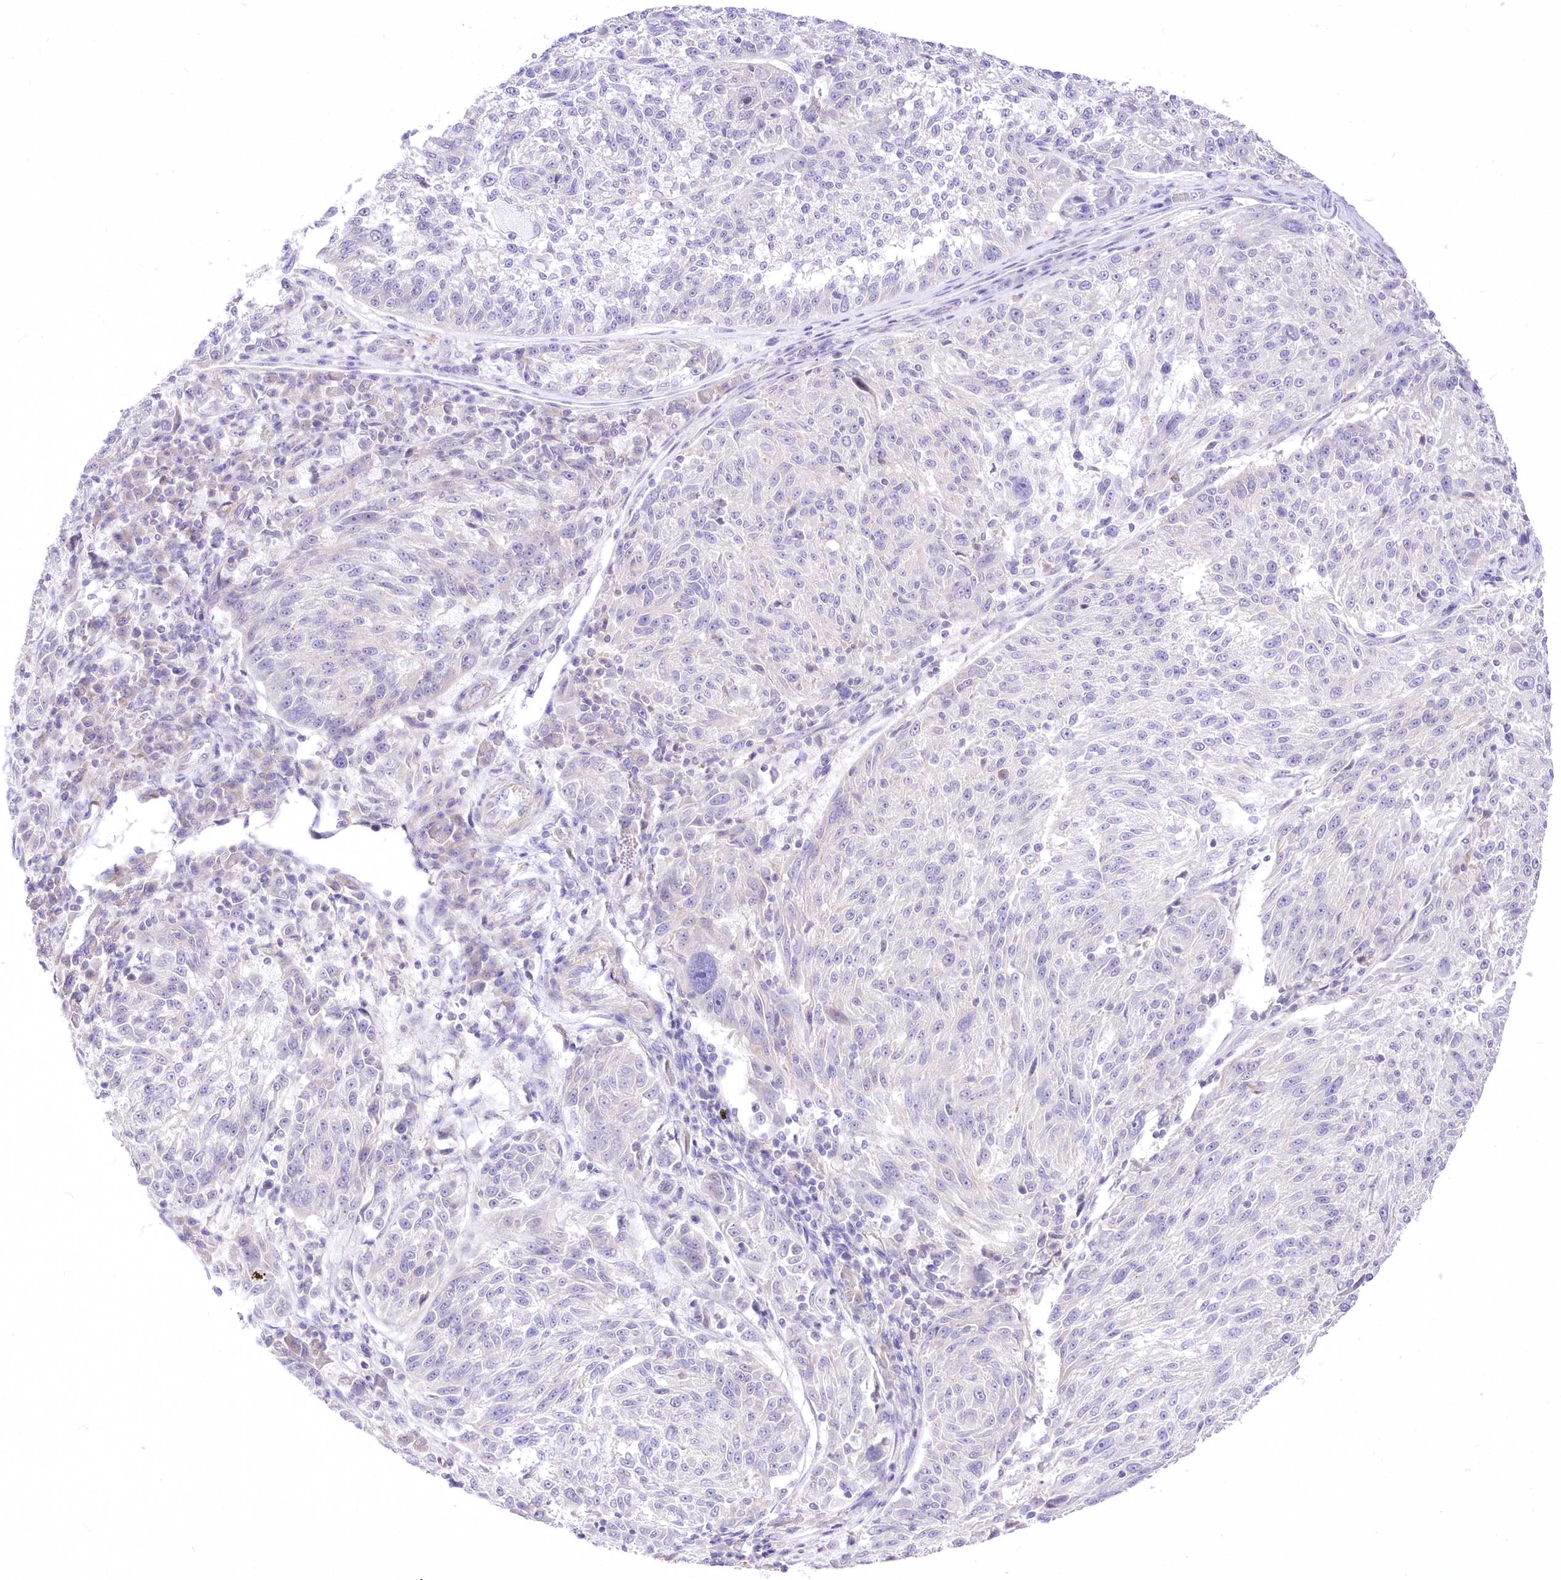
{"staining": {"intensity": "negative", "quantity": "none", "location": "none"}, "tissue": "melanoma", "cell_type": "Tumor cells", "image_type": "cancer", "snomed": [{"axis": "morphology", "description": "Malignant melanoma, NOS"}, {"axis": "topography", "description": "Skin"}], "caption": "Tumor cells are negative for protein expression in human malignant melanoma. (Stains: DAB IHC with hematoxylin counter stain, Microscopy: brightfield microscopy at high magnification).", "gene": "HELT", "patient": {"sex": "male", "age": 53}}